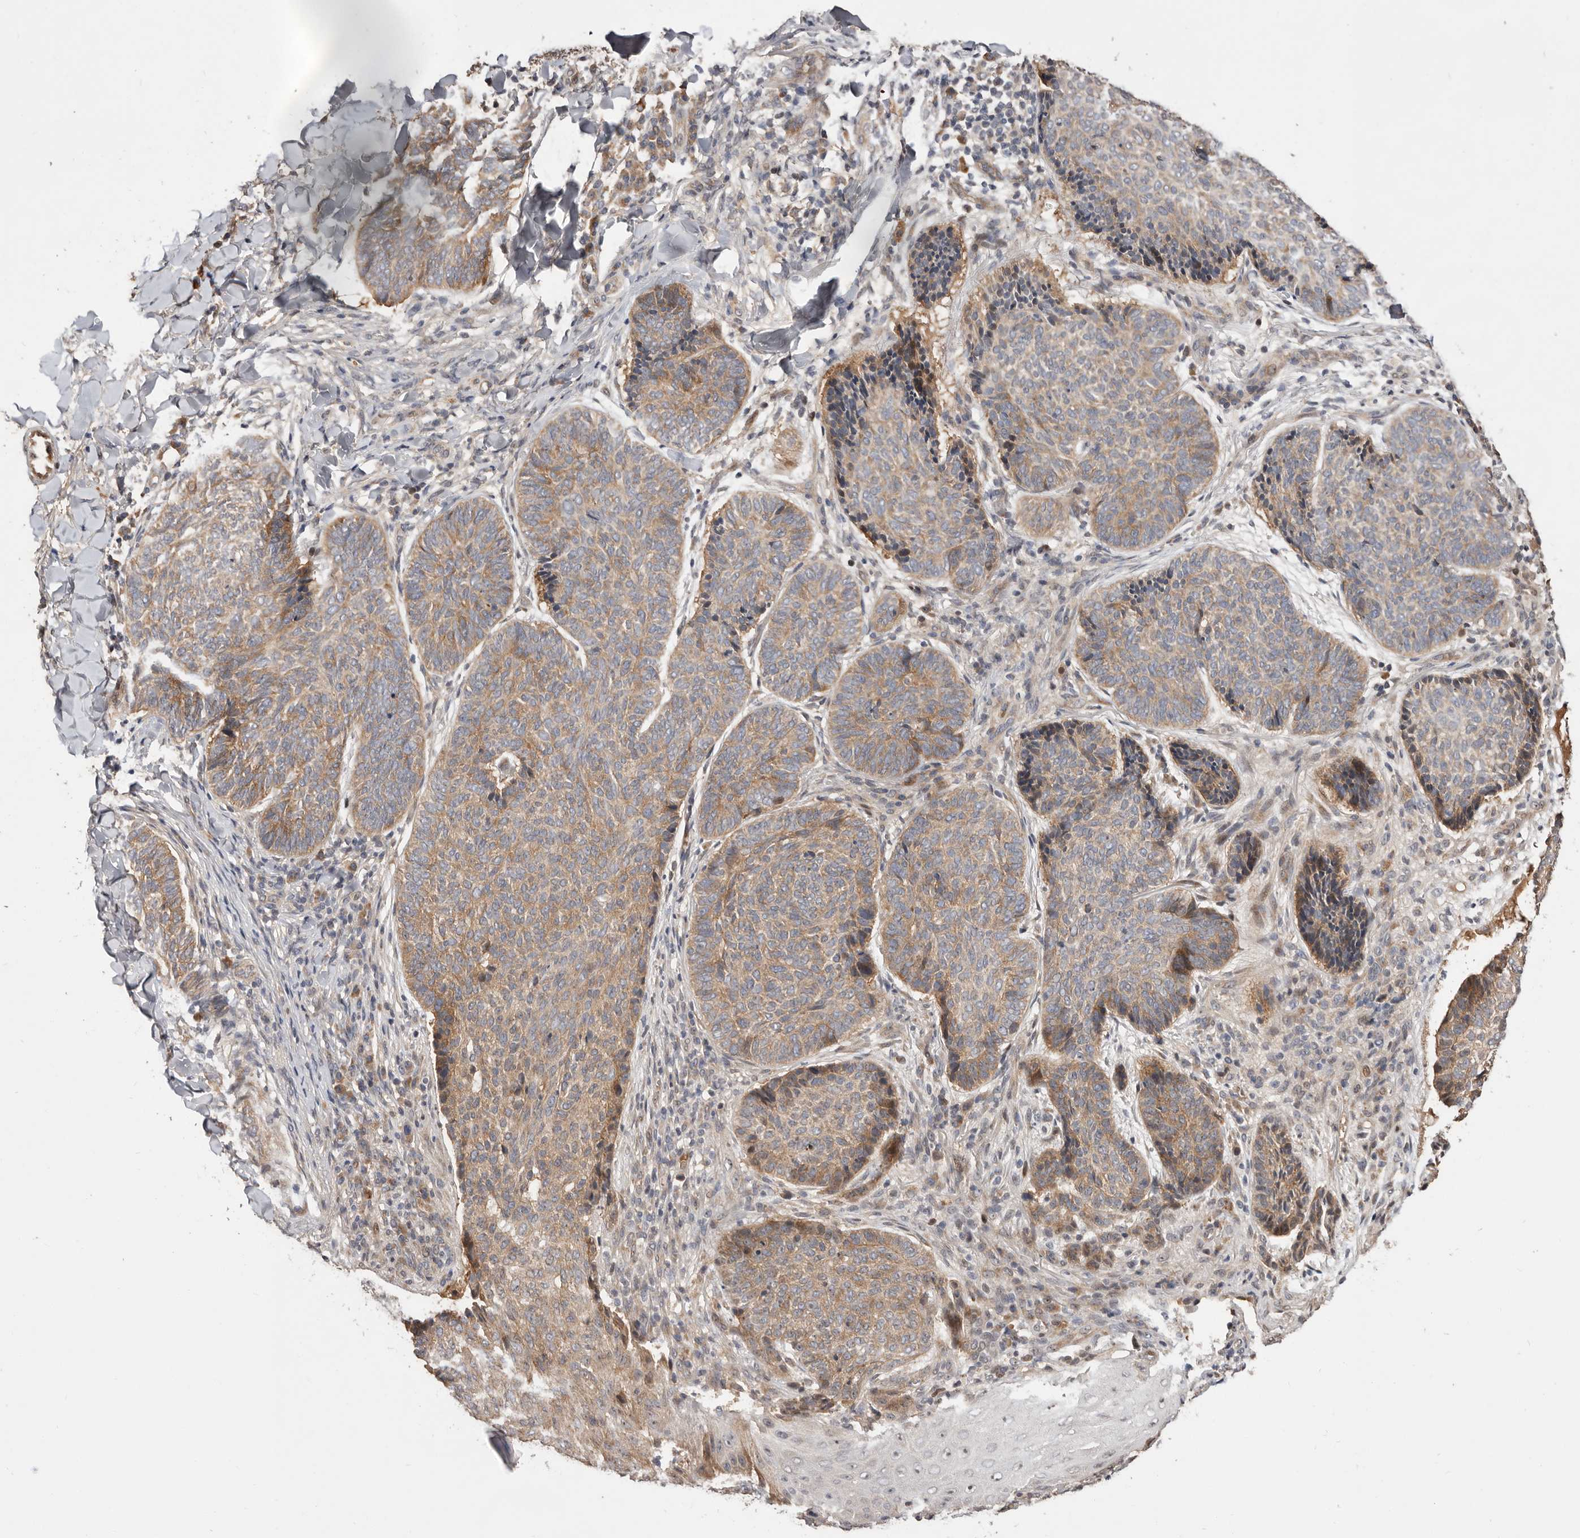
{"staining": {"intensity": "moderate", "quantity": ">75%", "location": "cytoplasmic/membranous"}, "tissue": "skin cancer", "cell_type": "Tumor cells", "image_type": "cancer", "snomed": [{"axis": "morphology", "description": "Normal tissue, NOS"}, {"axis": "morphology", "description": "Basal cell carcinoma"}, {"axis": "topography", "description": "Skin"}], "caption": "Immunohistochemical staining of human basal cell carcinoma (skin) reveals medium levels of moderate cytoplasmic/membranous staining in about >75% of tumor cells.", "gene": "DOP1A", "patient": {"sex": "male", "age": 50}}